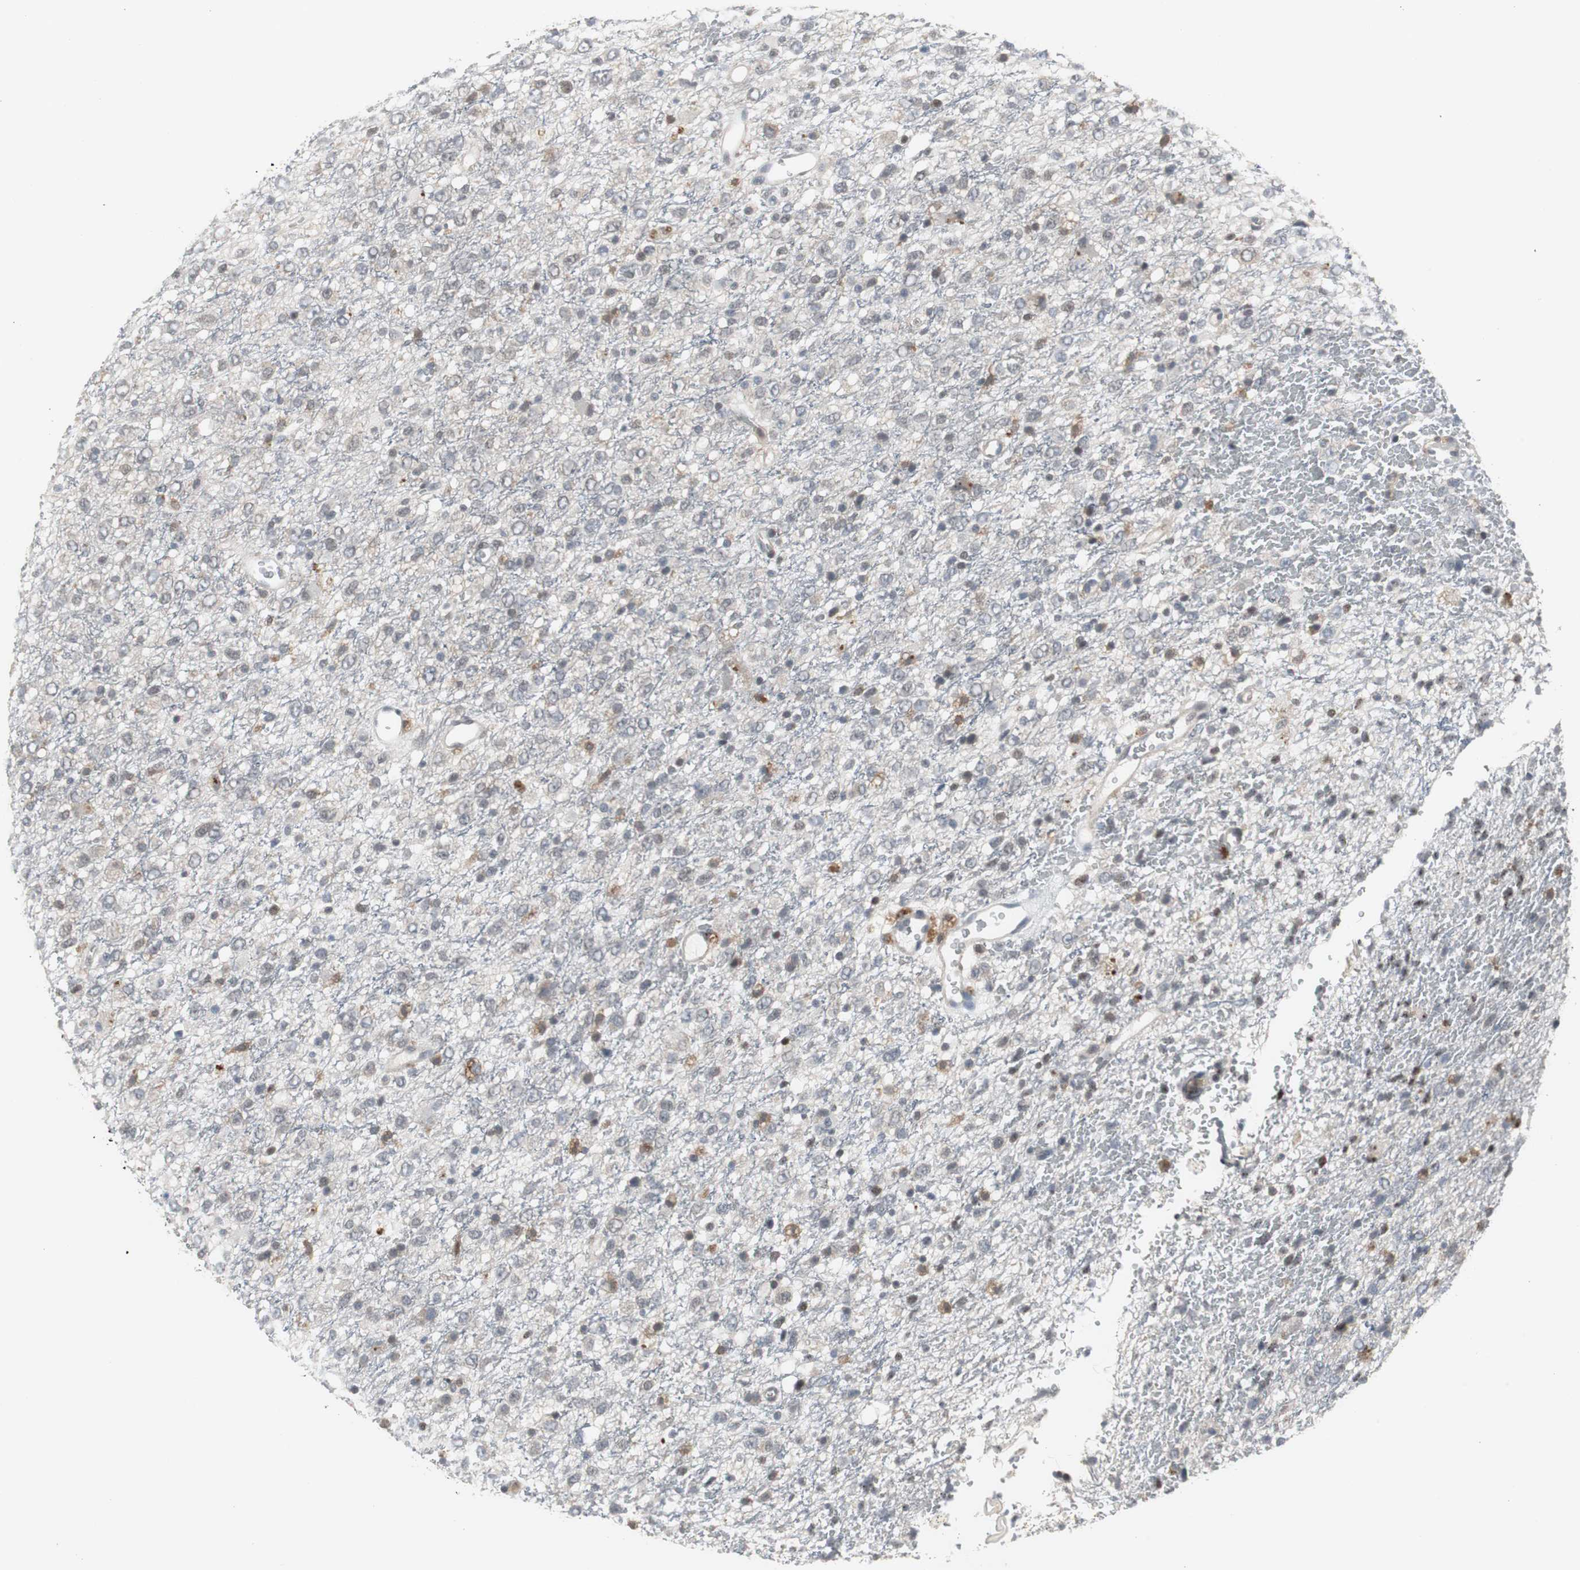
{"staining": {"intensity": "negative", "quantity": "none", "location": "none"}, "tissue": "glioma", "cell_type": "Tumor cells", "image_type": "cancer", "snomed": [{"axis": "morphology", "description": "Glioma, malignant, High grade"}, {"axis": "topography", "description": "pancreas cauda"}], "caption": "Malignant glioma (high-grade) stained for a protein using immunohistochemistry demonstrates no expression tumor cells.", "gene": "GRK2", "patient": {"sex": "male", "age": 60}}